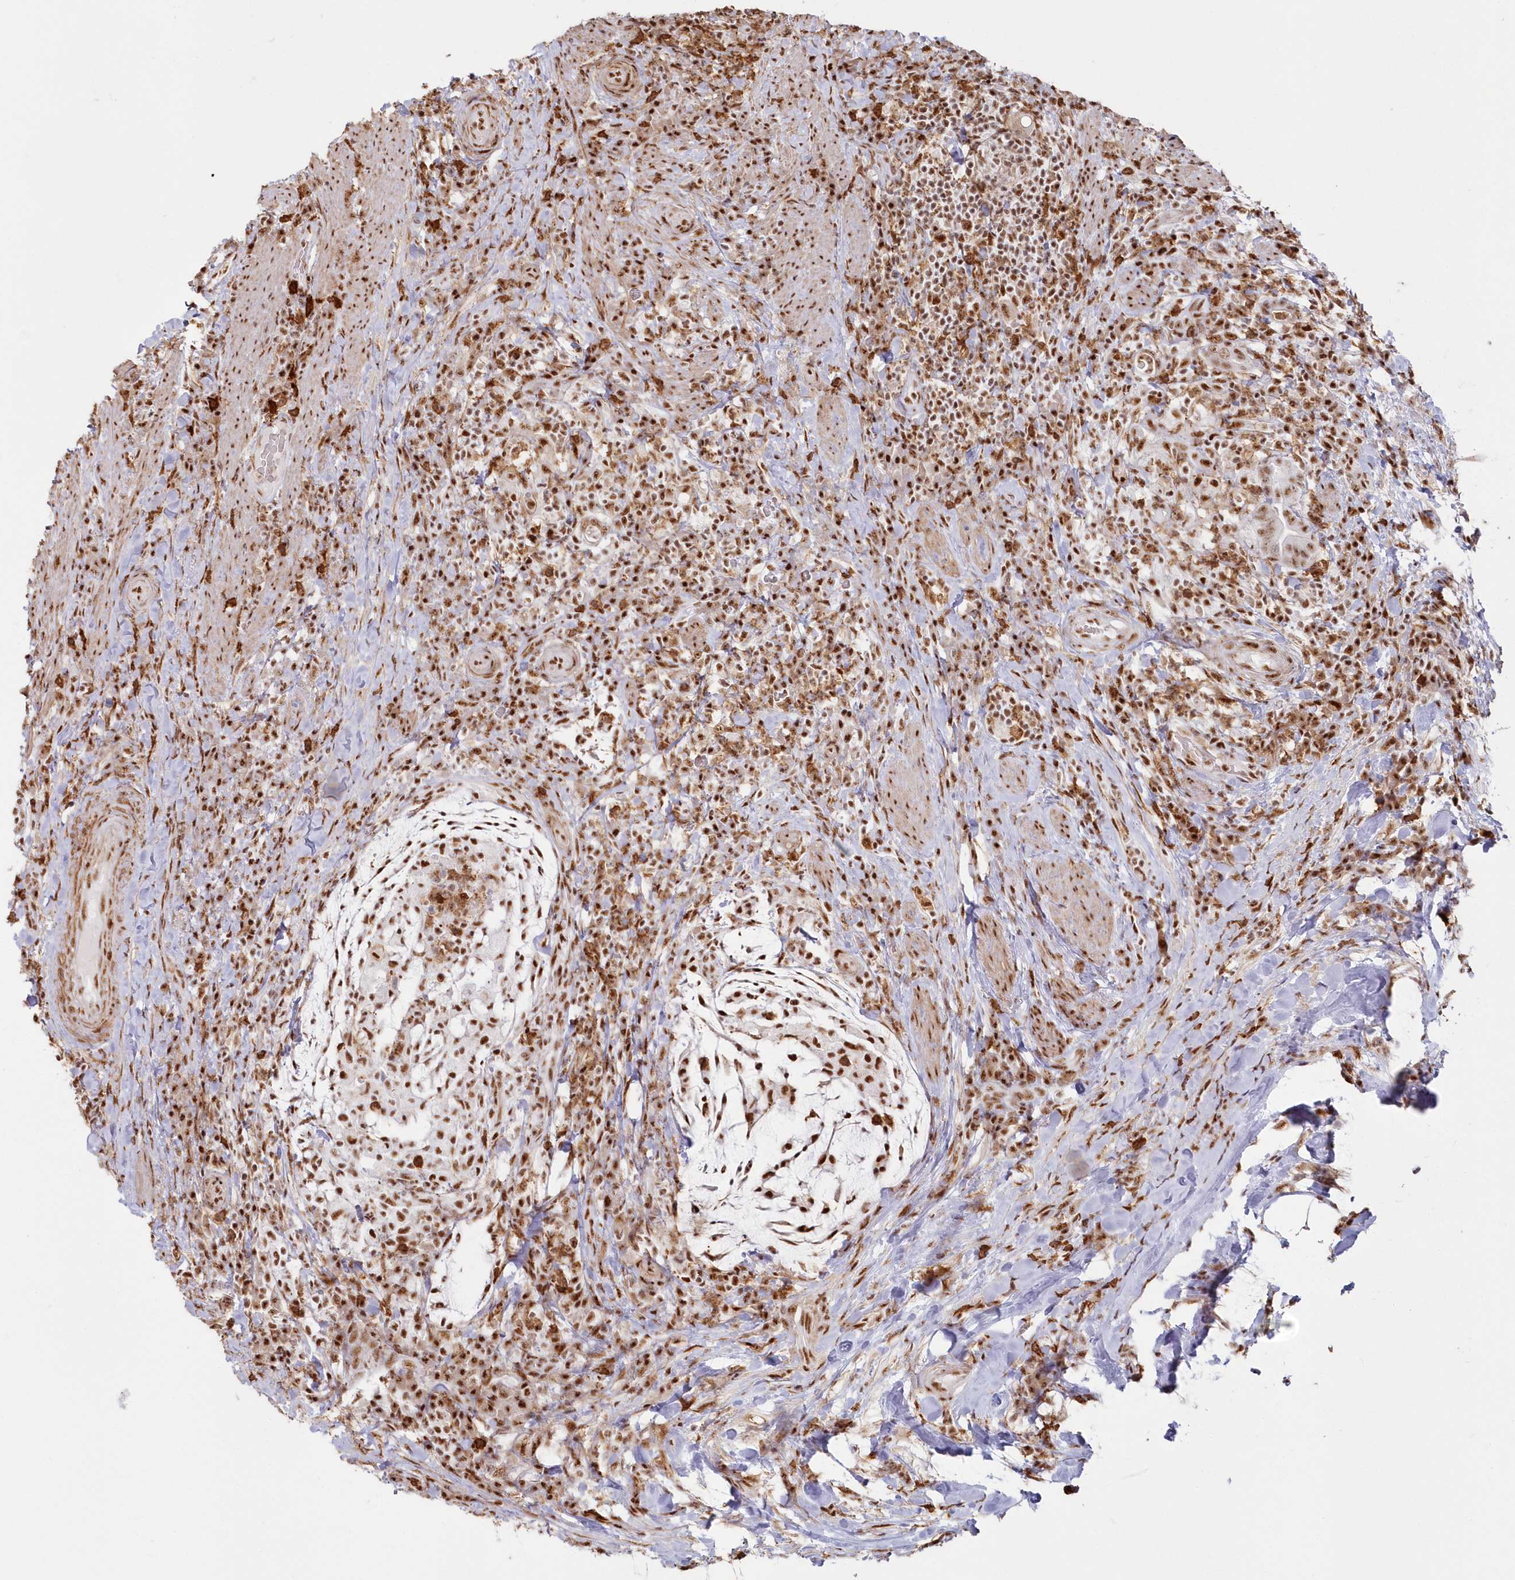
{"staining": {"intensity": "moderate", "quantity": ">75%", "location": "nuclear"}, "tissue": "colorectal cancer", "cell_type": "Tumor cells", "image_type": "cancer", "snomed": [{"axis": "morphology", "description": "Adenocarcinoma, NOS"}, {"axis": "topography", "description": "Colon"}], "caption": "IHC image of neoplastic tissue: adenocarcinoma (colorectal) stained using IHC displays medium levels of moderate protein expression localized specifically in the nuclear of tumor cells, appearing as a nuclear brown color.", "gene": "DDX46", "patient": {"sex": "female", "age": 66}}